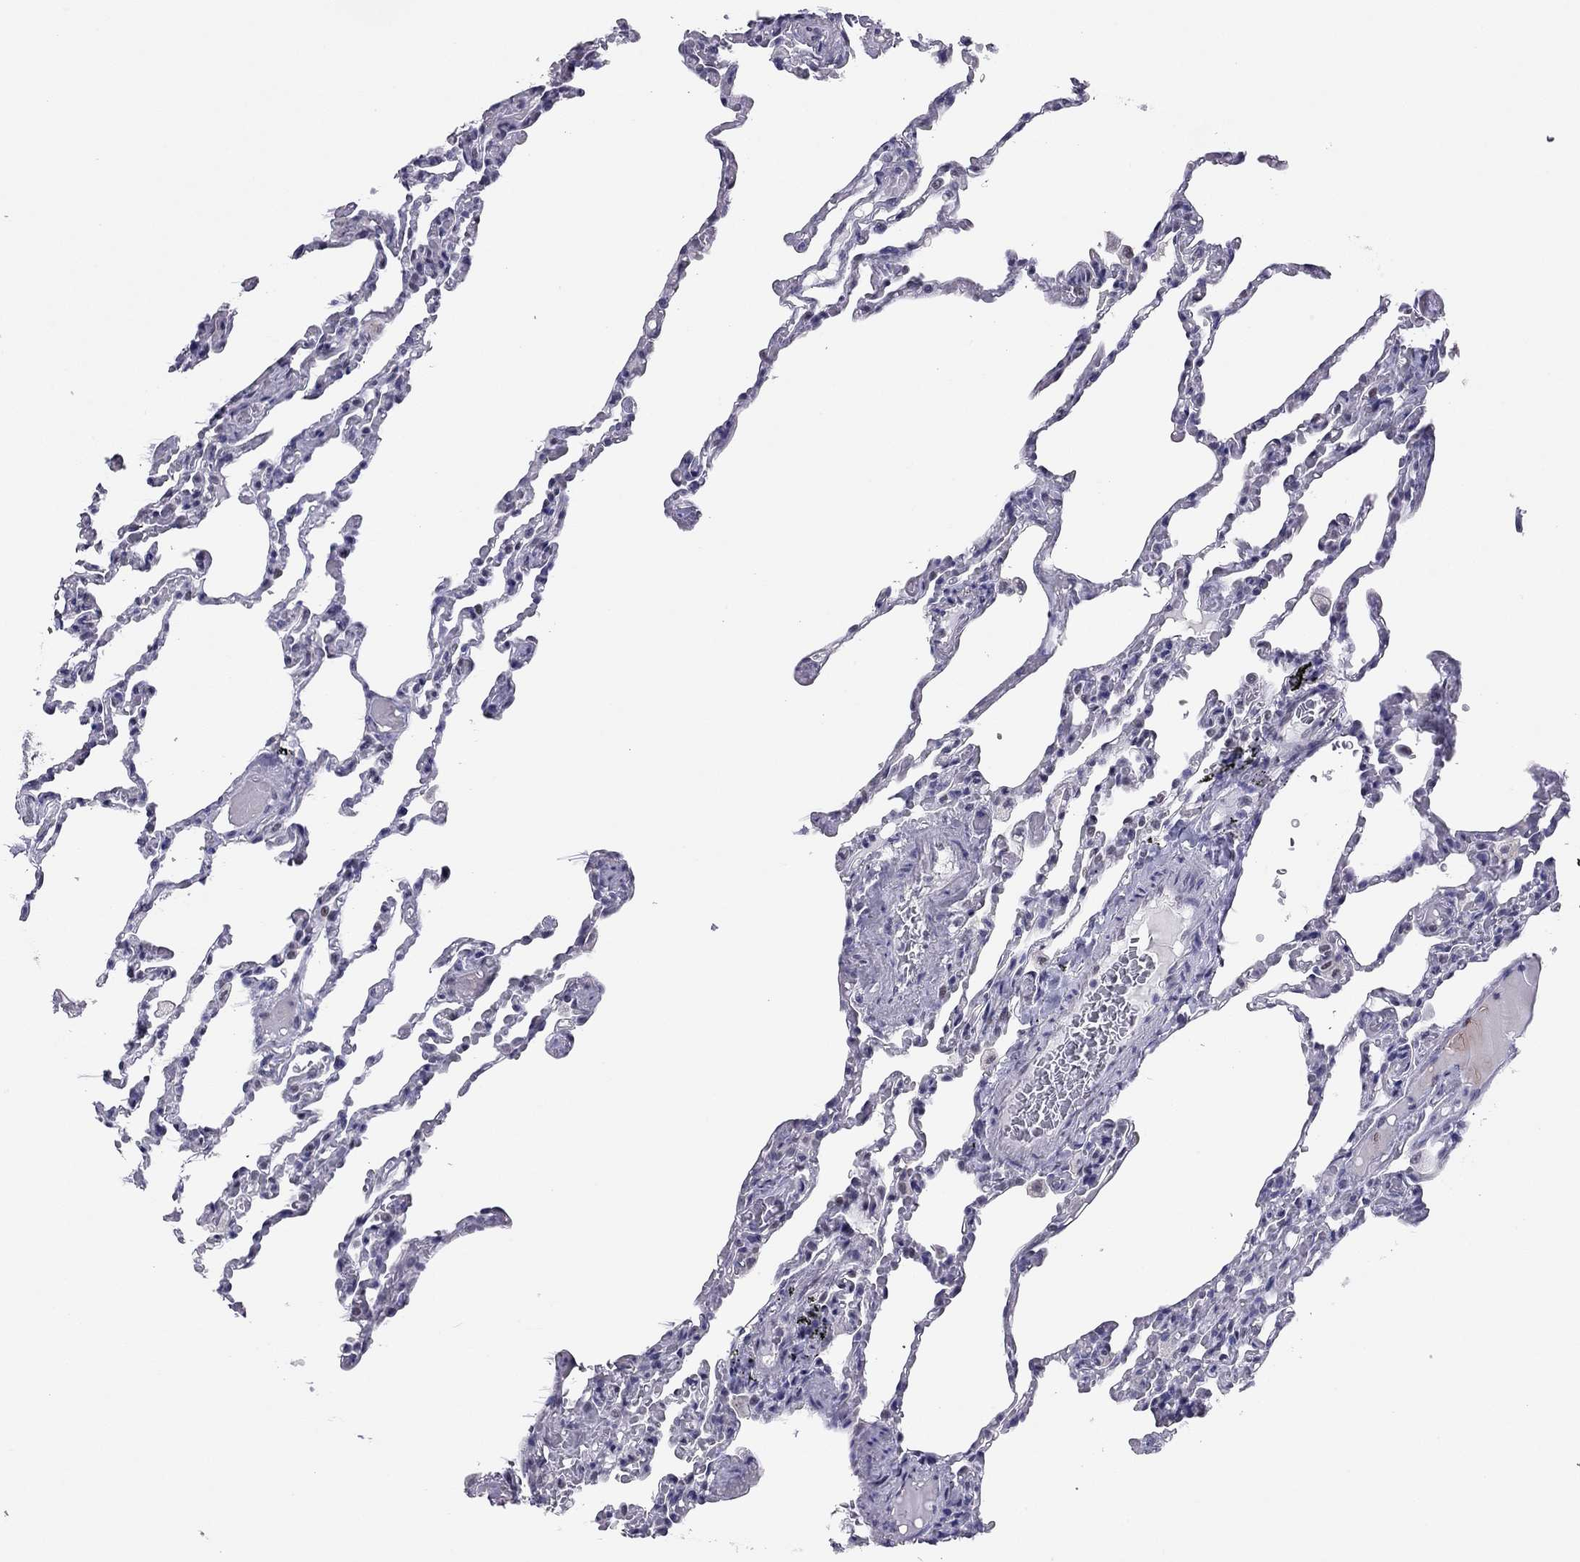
{"staining": {"intensity": "negative", "quantity": "none", "location": "none"}, "tissue": "lung", "cell_type": "Alveolar cells", "image_type": "normal", "snomed": [{"axis": "morphology", "description": "Normal tissue, NOS"}, {"axis": "topography", "description": "Lung"}], "caption": "The photomicrograph exhibits no significant staining in alveolar cells of lung. The staining was performed using DAB (3,3'-diaminobenzidine) to visualize the protein expression in brown, while the nuclei were stained in blue with hematoxylin (Magnification: 20x).", "gene": "DOT1L", "patient": {"sex": "female", "age": 43}}